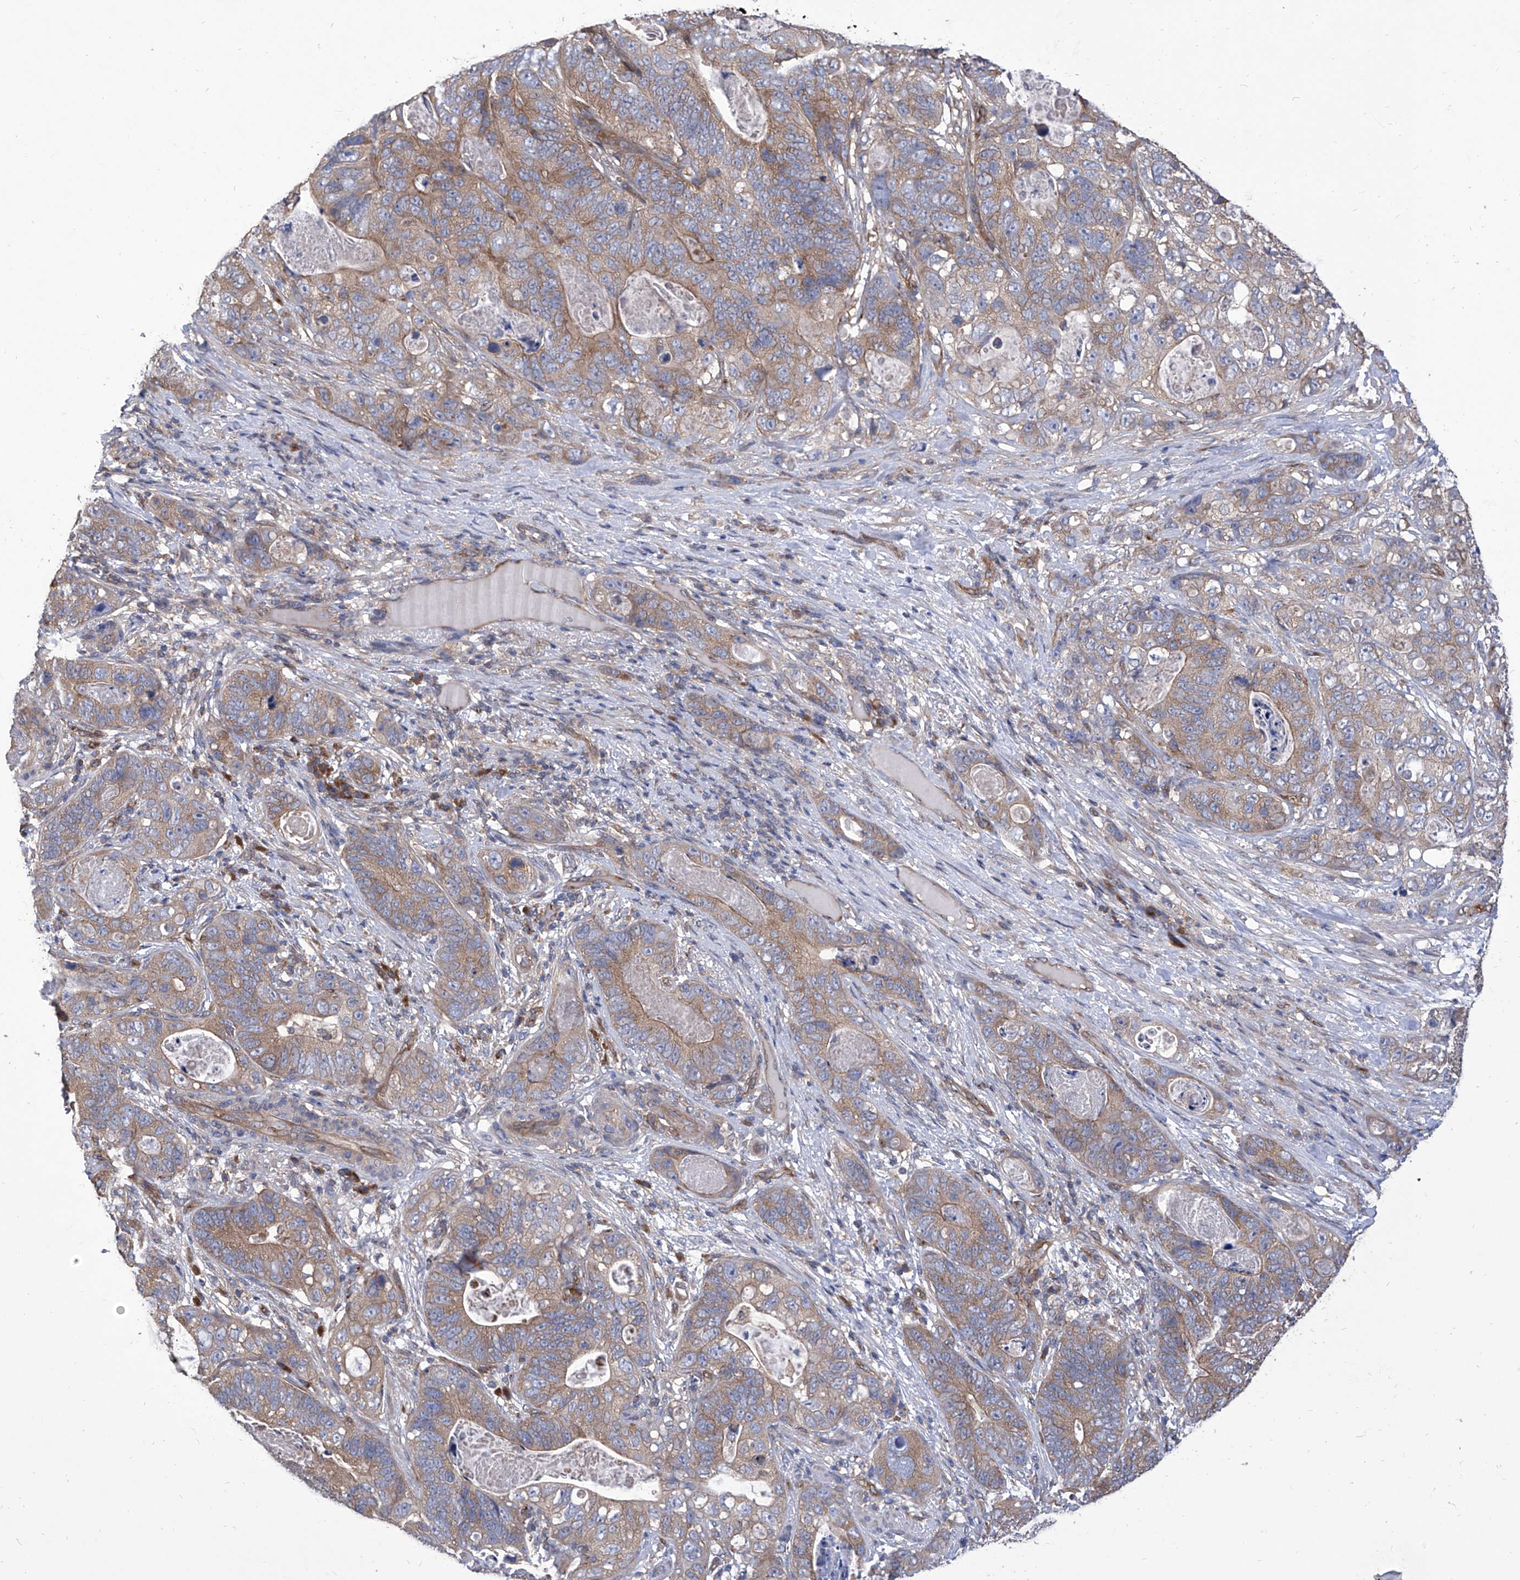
{"staining": {"intensity": "moderate", "quantity": "25%-75%", "location": "cytoplasmic/membranous"}, "tissue": "stomach cancer", "cell_type": "Tumor cells", "image_type": "cancer", "snomed": [{"axis": "morphology", "description": "Normal tissue, NOS"}, {"axis": "morphology", "description": "Adenocarcinoma, NOS"}, {"axis": "topography", "description": "Stomach"}], "caption": "DAB (3,3'-diaminobenzidine) immunohistochemical staining of stomach cancer shows moderate cytoplasmic/membranous protein staining in approximately 25%-75% of tumor cells.", "gene": "TJAP1", "patient": {"sex": "female", "age": 89}}